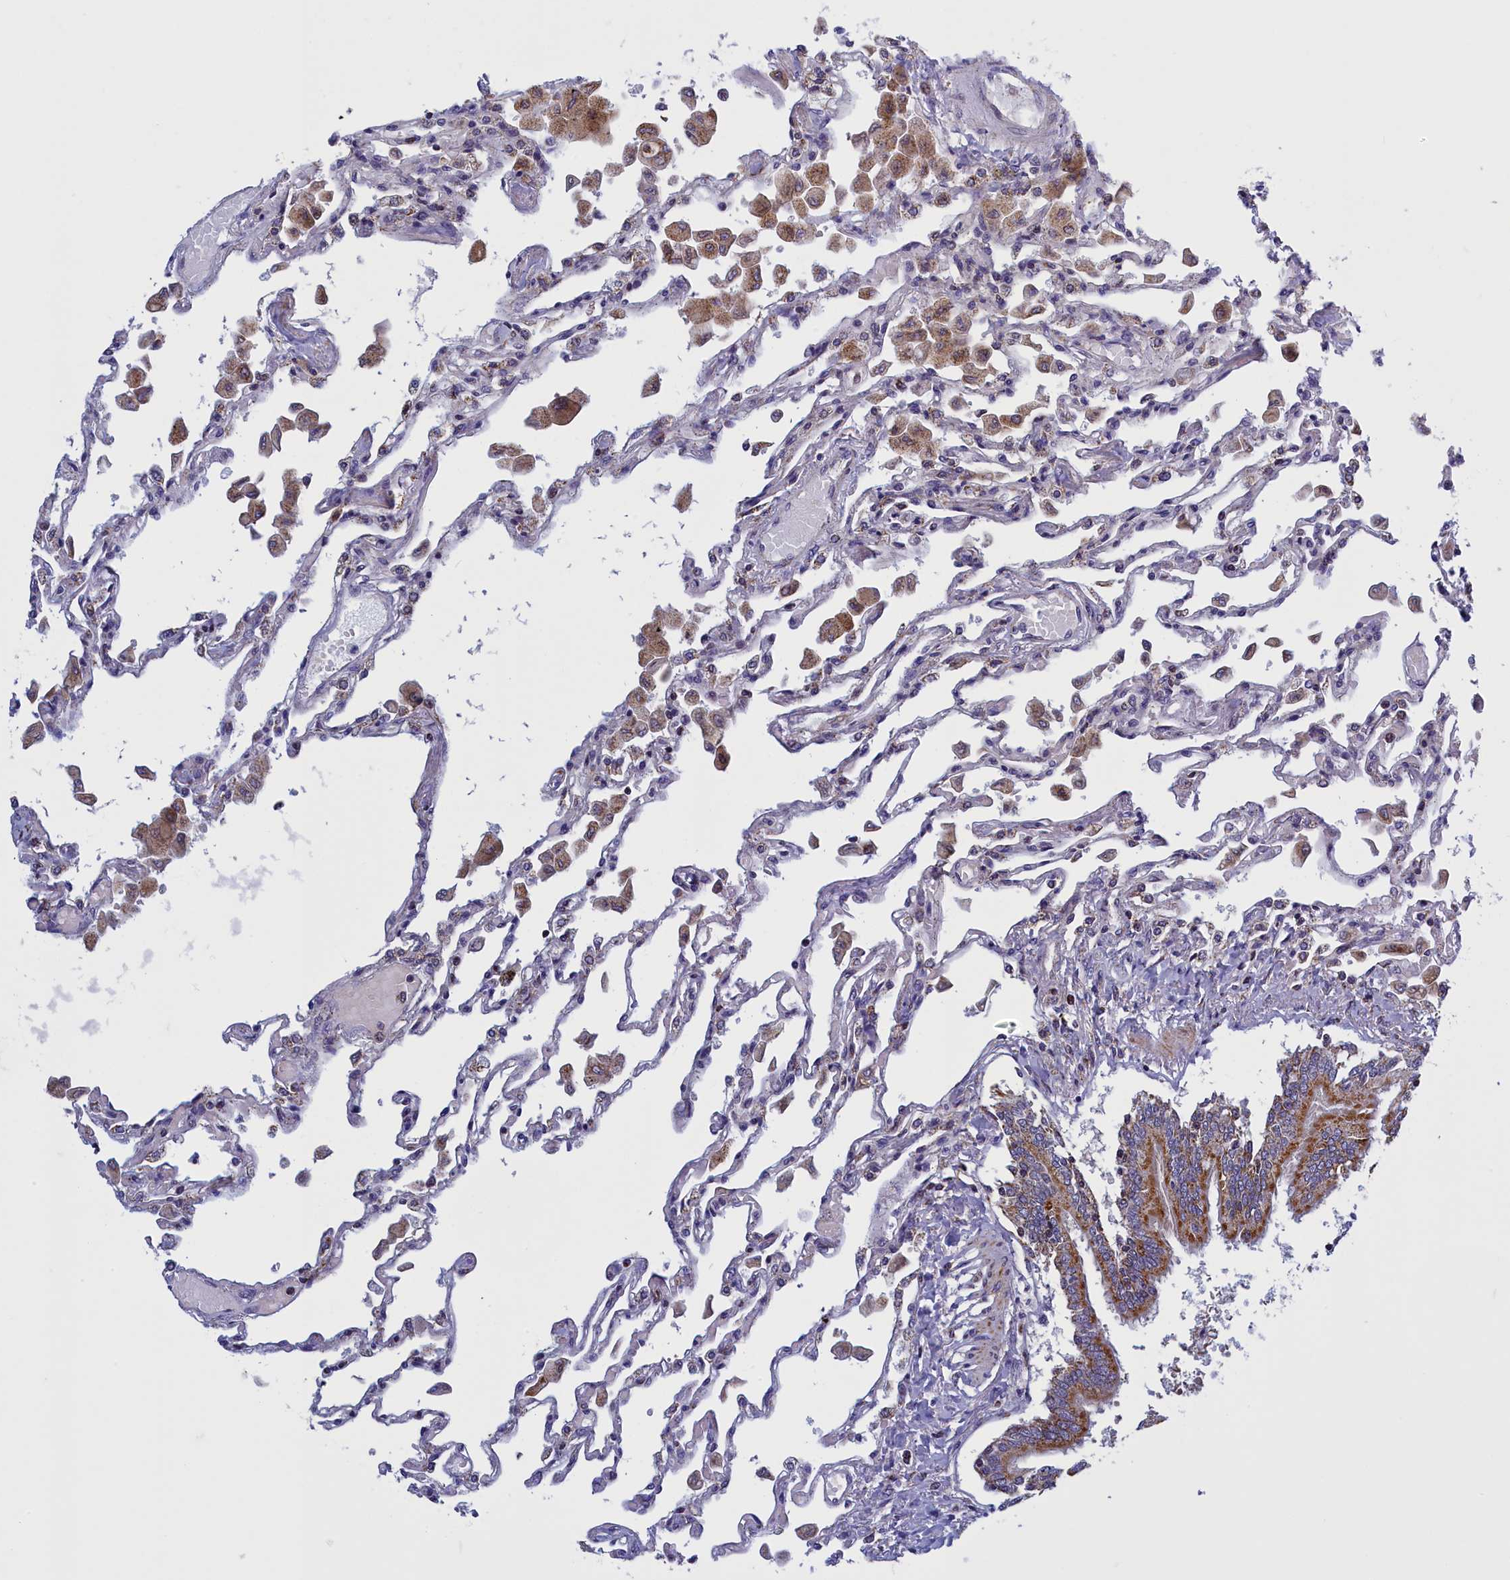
{"staining": {"intensity": "moderate", "quantity": "<25%", "location": "cytoplasmic/membranous"}, "tissue": "lung", "cell_type": "Alveolar cells", "image_type": "normal", "snomed": [{"axis": "morphology", "description": "Normal tissue, NOS"}, {"axis": "topography", "description": "Bronchus"}, {"axis": "topography", "description": "Lung"}], "caption": "Immunohistochemistry photomicrograph of unremarkable lung: lung stained using immunohistochemistry (IHC) shows low levels of moderate protein expression localized specifically in the cytoplasmic/membranous of alveolar cells, appearing as a cytoplasmic/membranous brown color.", "gene": "IFT122", "patient": {"sex": "female", "age": 49}}